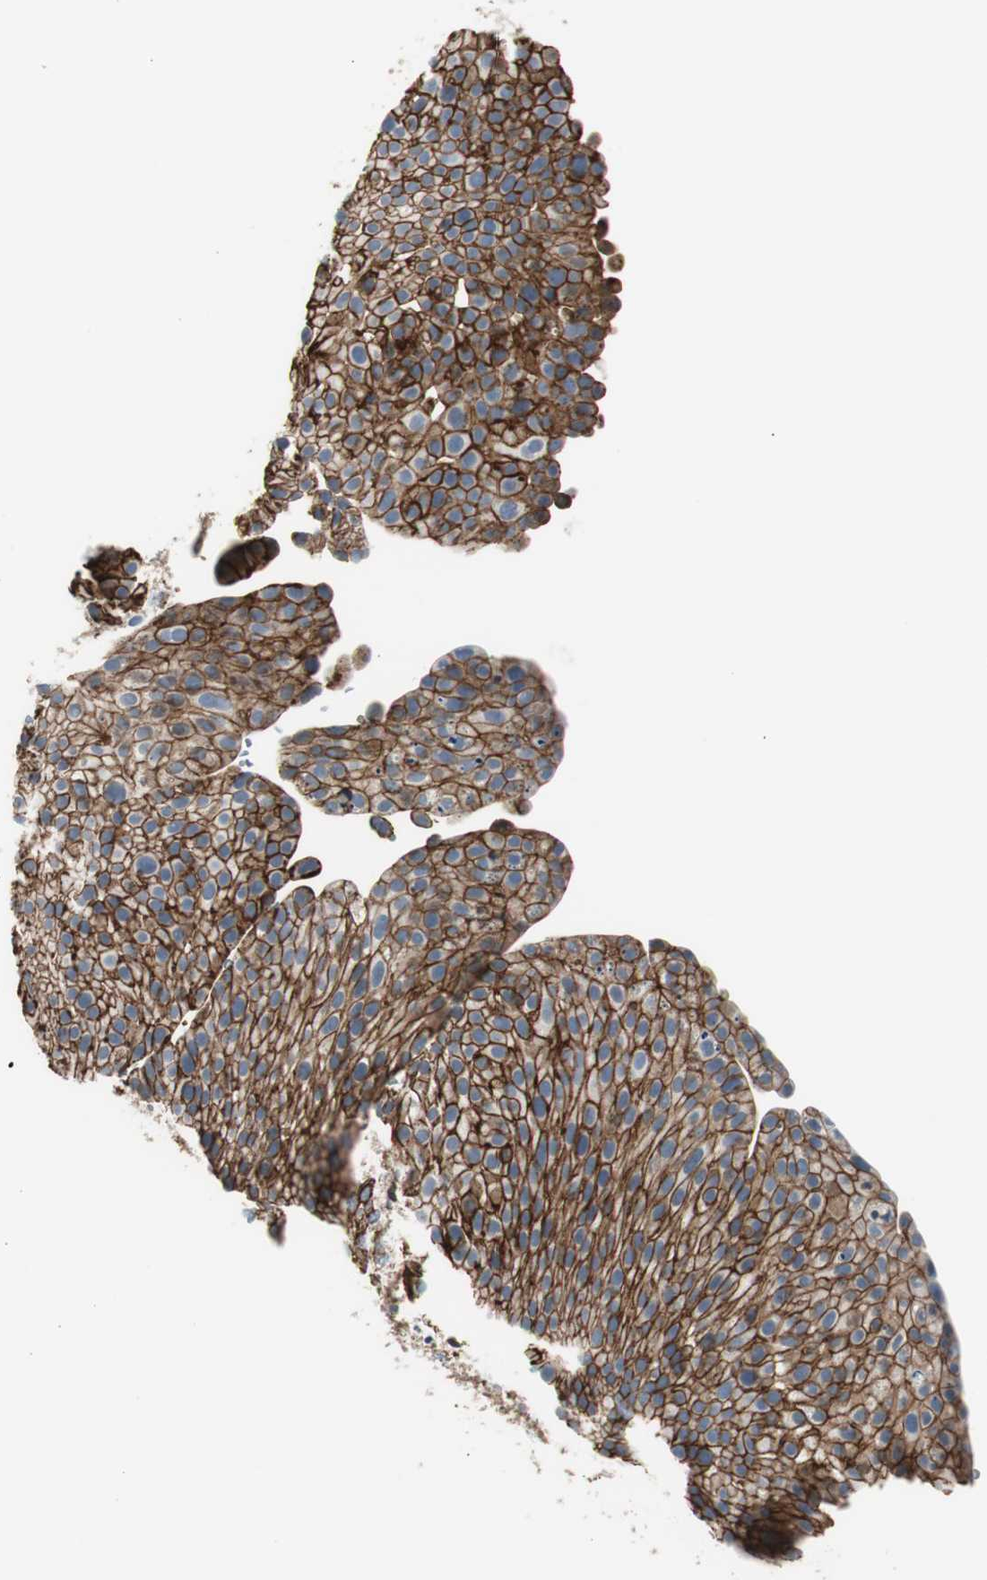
{"staining": {"intensity": "strong", "quantity": ">75%", "location": "cytoplasmic/membranous"}, "tissue": "urothelial cancer", "cell_type": "Tumor cells", "image_type": "cancer", "snomed": [{"axis": "morphology", "description": "Urothelial carcinoma, Low grade"}, {"axis": "topography", "description": "Smooth muscle"}, {"axis": "topography", "description": "Urinary bladder"}], "caption": "An image of human urothelial carcinoma (low-grade) stained for a protein reveals strong cytoplasmic/membranous brown staining in tumor cells. (DAB (3,3'-diaminobenzidine) IHC, brown staining for protein, blue staining for nuclei).", "gene": "STXBP4", "patient": {"sex": "male", "age": 60}}